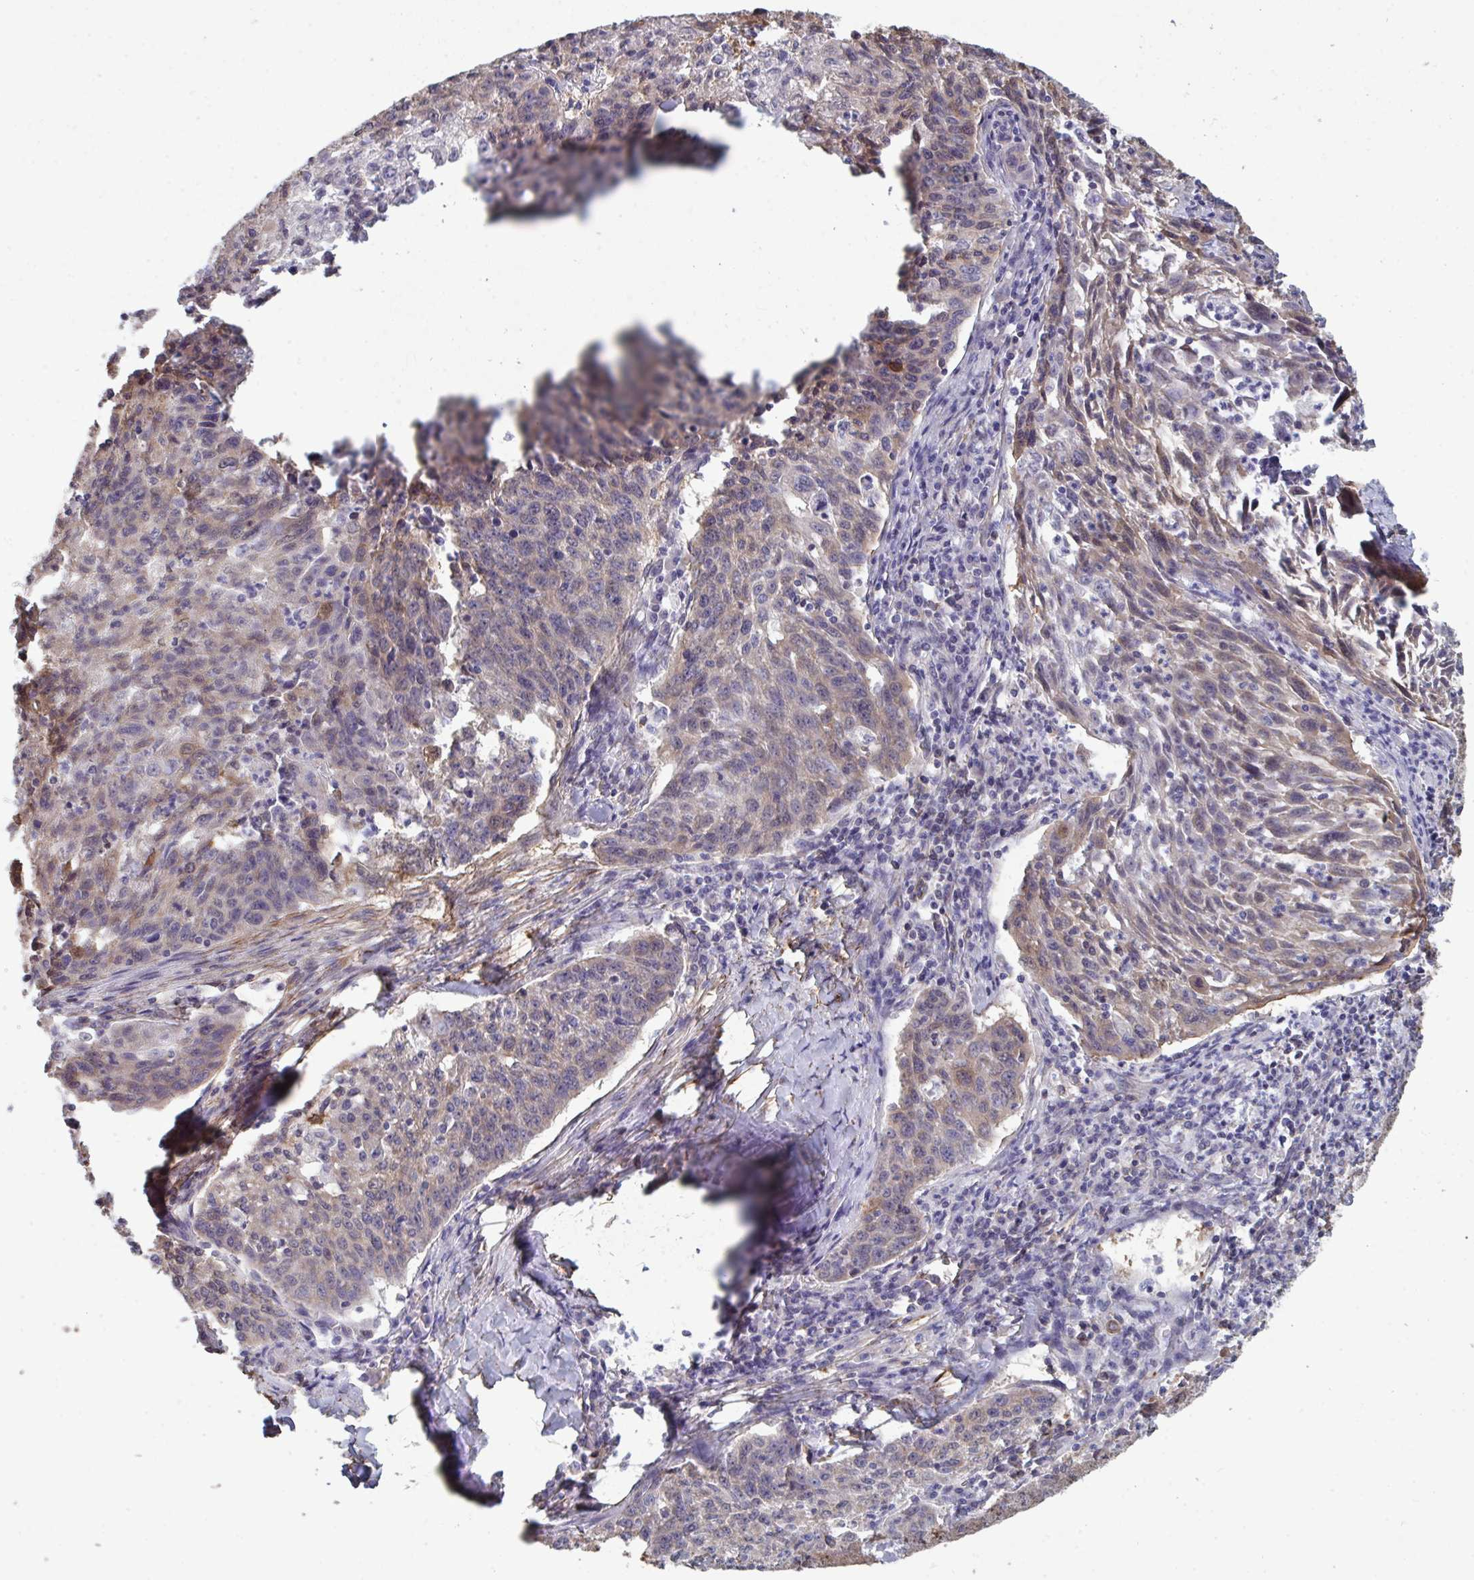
{"staining": {"intensity": "negative", "quantity": "none", "location": "none"}, "tissue": "lung cancer", "cell_type": "Tumor cells", "image_type": "cancer", "snomed": [{"axis": "morphology", "description": "Squamous cell carcinoma, NOS"}, {"axis": "morphology", "description": "Squamous cell carcinoma, metastatic, NOS"}, {"axis": "topography", "description": "Bronchus"}, {"axis": "topography", "description": "Lung"}], "caption": "Protein analysis of lung metastatic squamous cell carcinoma exhibits no significant positivity in tumor cells. (Stains: DAB immunohistochemistry (IHC) with hematoxylin counter stain, Microscopy: brightfield microscopy at high magnification).", "gene": "ISCU", "patient": {"sex": "male", "age": 62}}